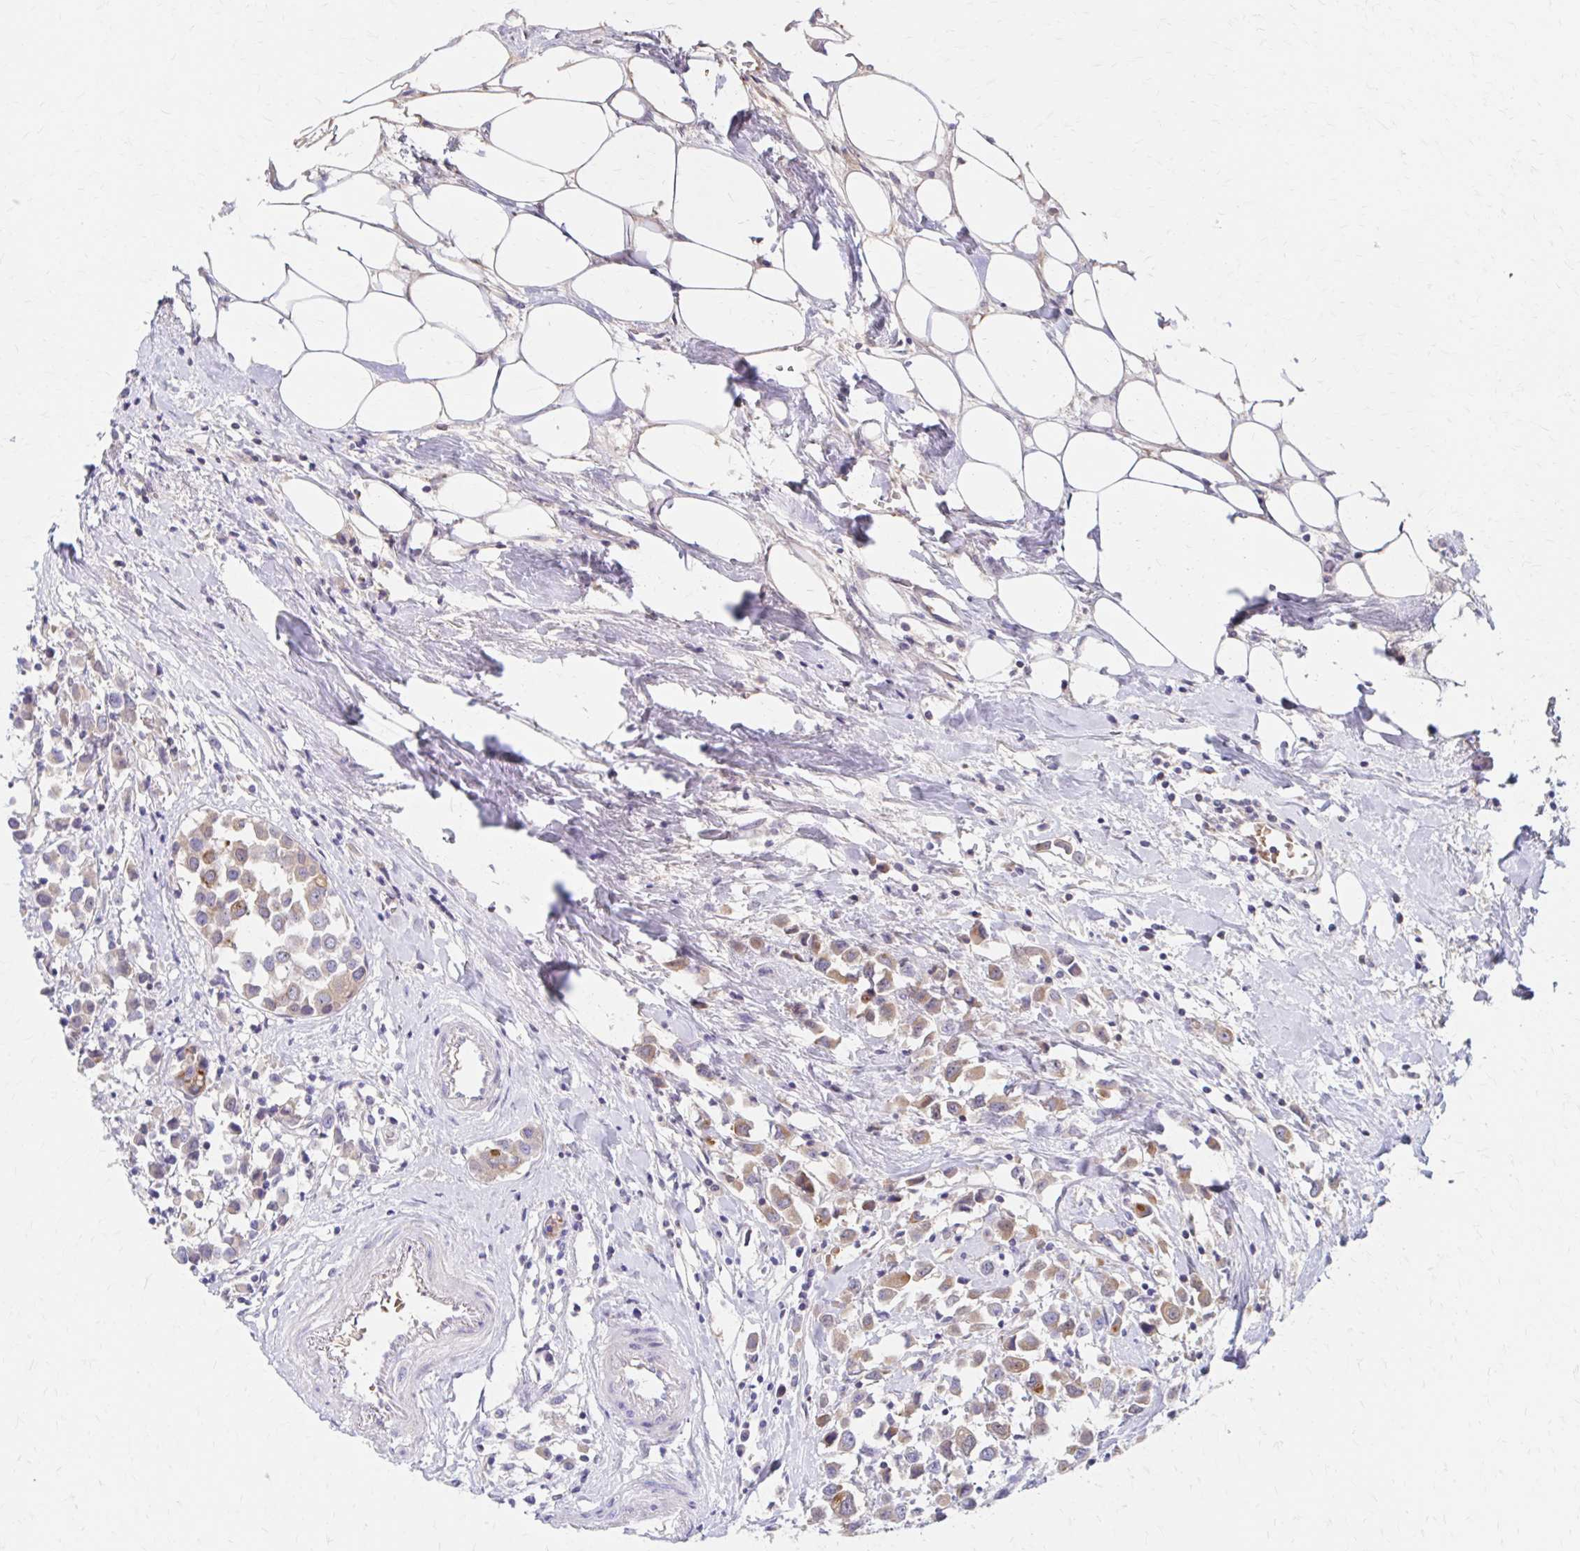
{"staining": {"intensity": "weak", "quantity": "25%-75%", "location": "cytoplasmic/membranous"}, "tissue": "breast cancer", "cell_type": "Tumor cells", "image_type": "cancer", "snomed": [{"axis": "morphology", "description": "Duct carcinoma"}, {"axis": "topography", "description": "Breast"}], "caption": "Infiltrating ductal carcinoma (breast) stained with DAB (3,3'-diaminobenzidine) IHC exhibits low levels of weak cytoplasmic/membranous expression in approximately 25%-75% of tumor cells.", "gene": "AZGP1", "patient": {"sex": "female", "age": 61}}